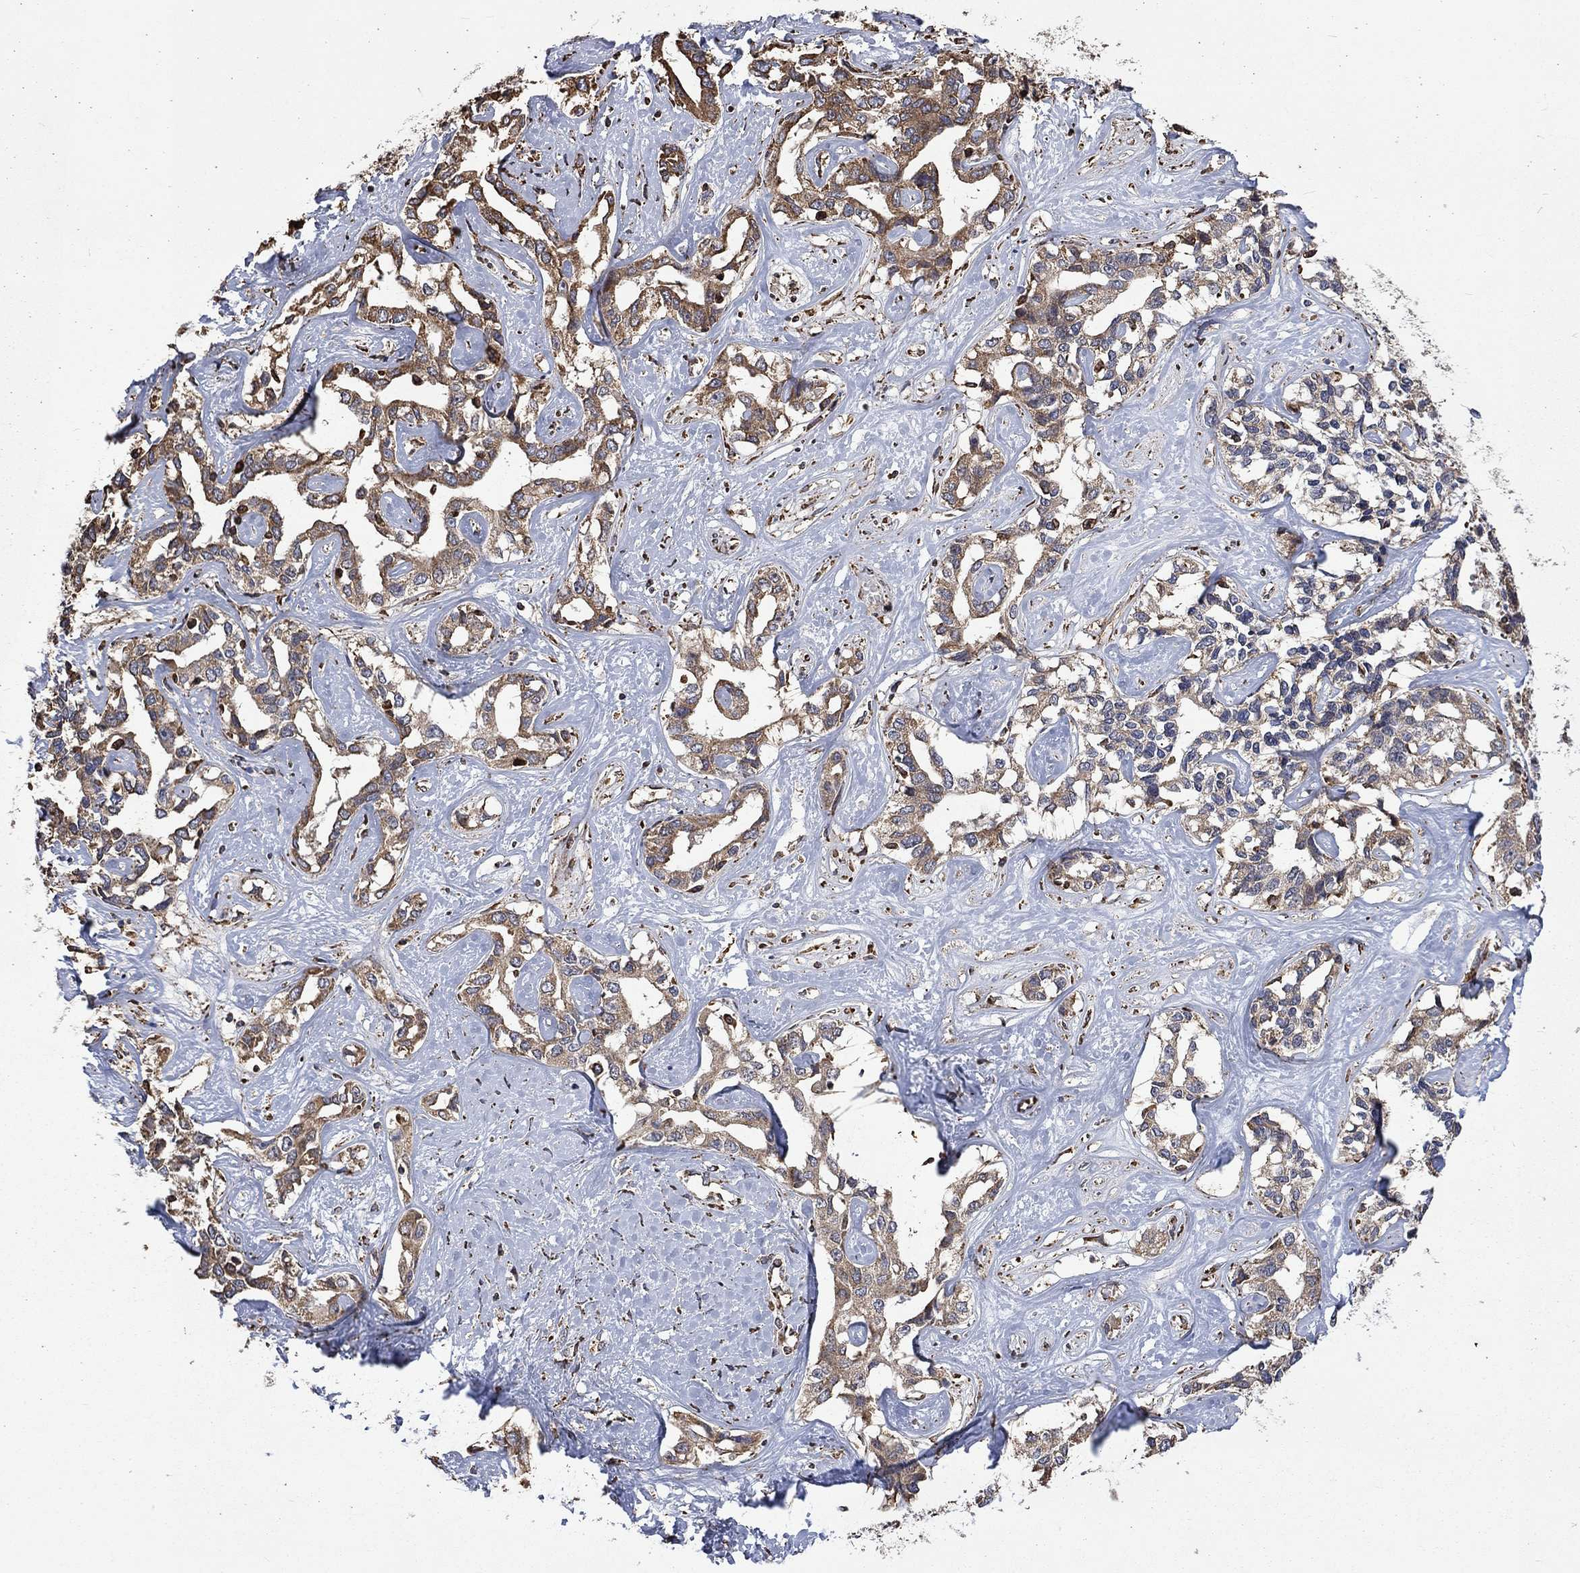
{"staining": {"intensity": "weak", "quantity": ">75%", "location": "cytoplasmic/membranous"}, "tissue": "liver cancer", "cell_type": "Tumor cells", "image_type": "cancer", "snomed": [{"axis": "morphology", "description": "Cholangiocarcinoma"}, {"axis": "topography", "description": "Liver"}], "caption": "DAB (3,3'-diaminobenzidine) immunohistochemical staining of liver cholangiocarcinoma displays weak cytoplasmic/membranous protein staining in about >75% of tumor cells.", "gene": "ESRRA", "patient": {"sex": "male", "age": 59}}